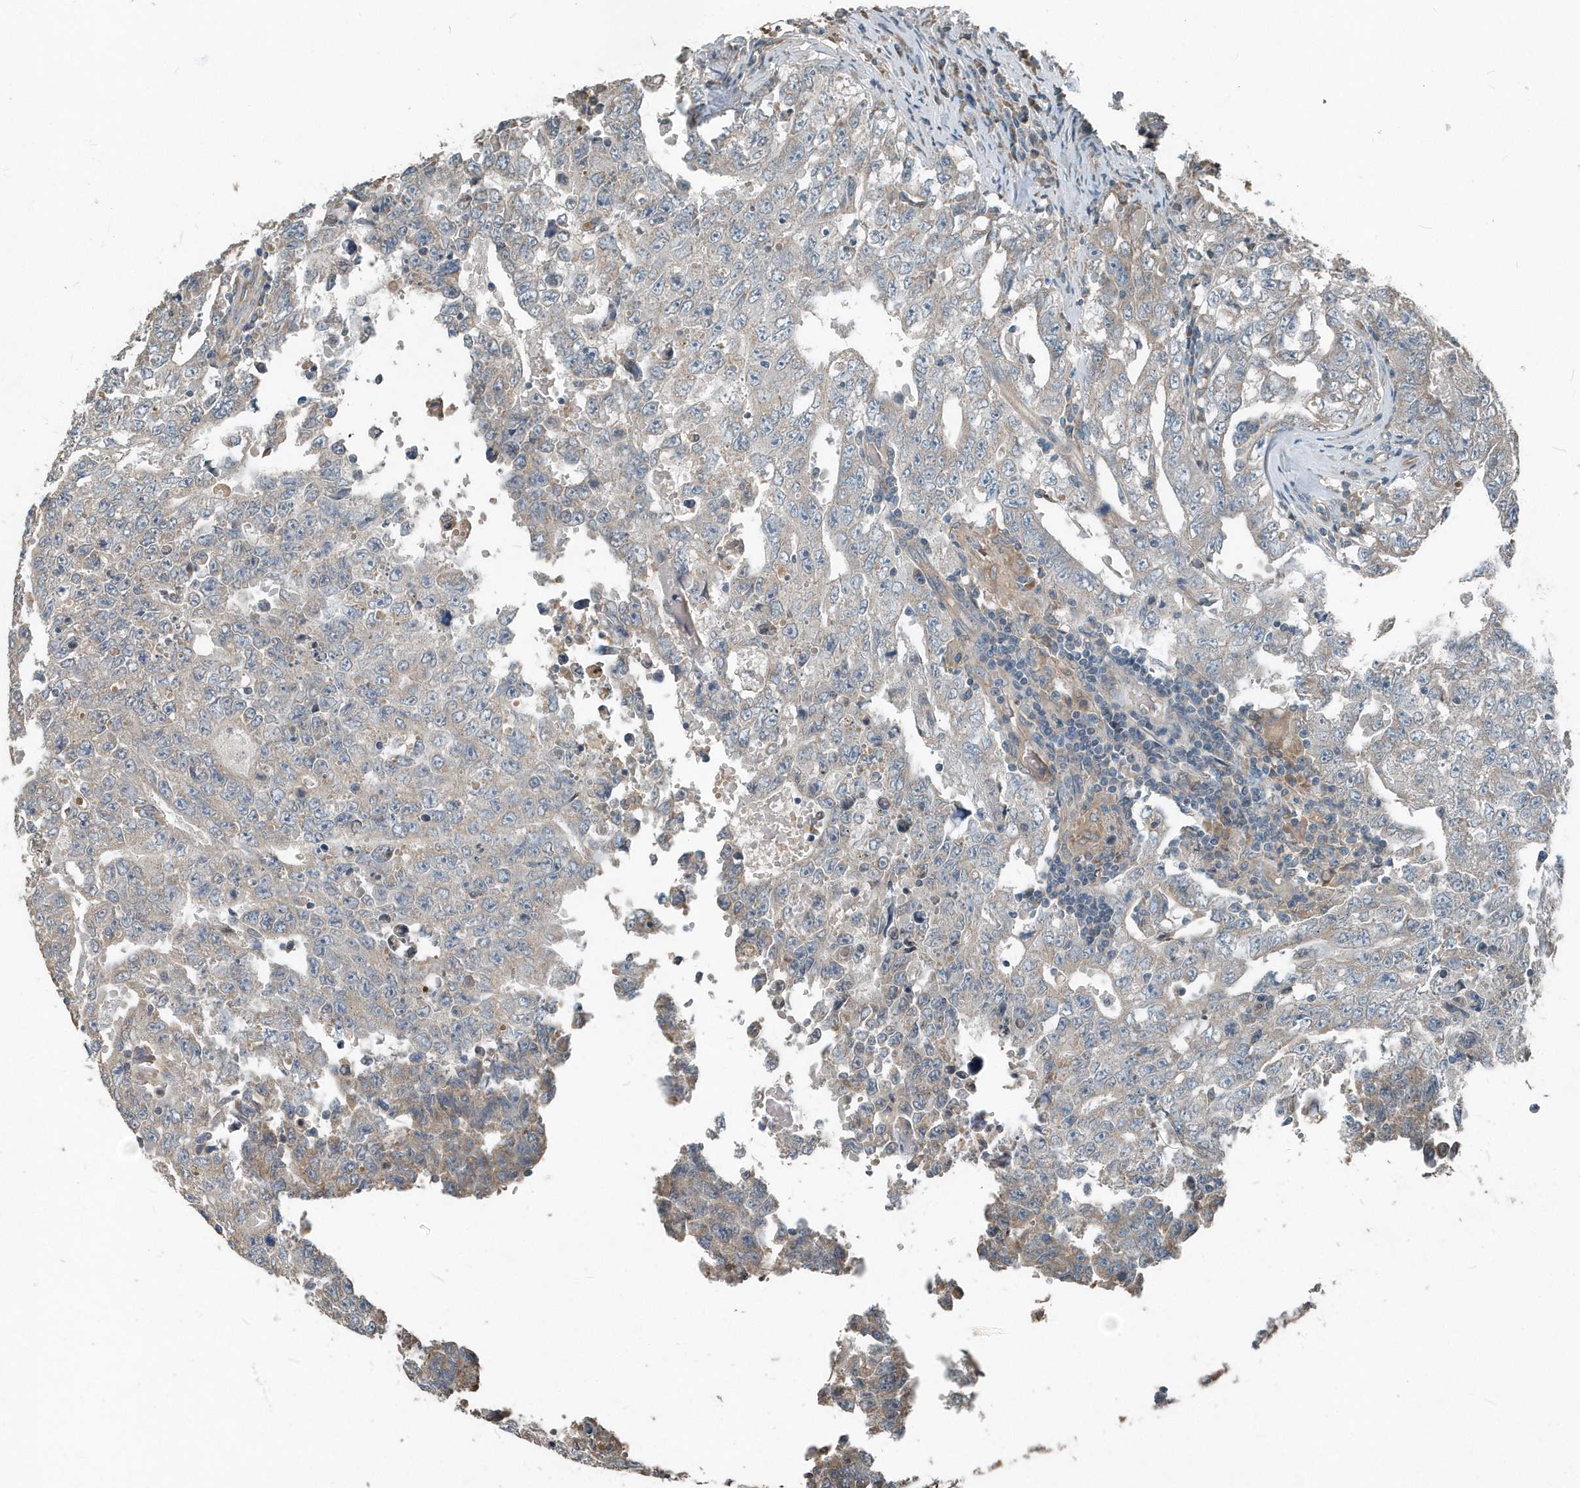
{"staining": {"intensity": "weak", "quantity": "<25%", "location": "cytoplasmic/membranous"}, "tissue": "testis cancer", "cell_type": "Tumor cells", "image_type": "cancer", "snomed": [{"axis": "morphology", "description": "Seminoma, NOS"}, {"axis": "morphology", "description": "Carcinoma, Embryonal, NOS"}, {"axis": "topography", "description": "Testis"}], "caption": "IHC photomicrograph of neoplastic tissue: testis embryonal carcinoma stained with DAB exhibits no significant protein expression in tumor cells. The staining was performed using DAB to visualize the protein expression in brown, while the nuclei were stained in blue with hematoxylin (Magnification: 20x).", "gene": "SCFD2", "patient": {"sex": "male", "age": 43}}